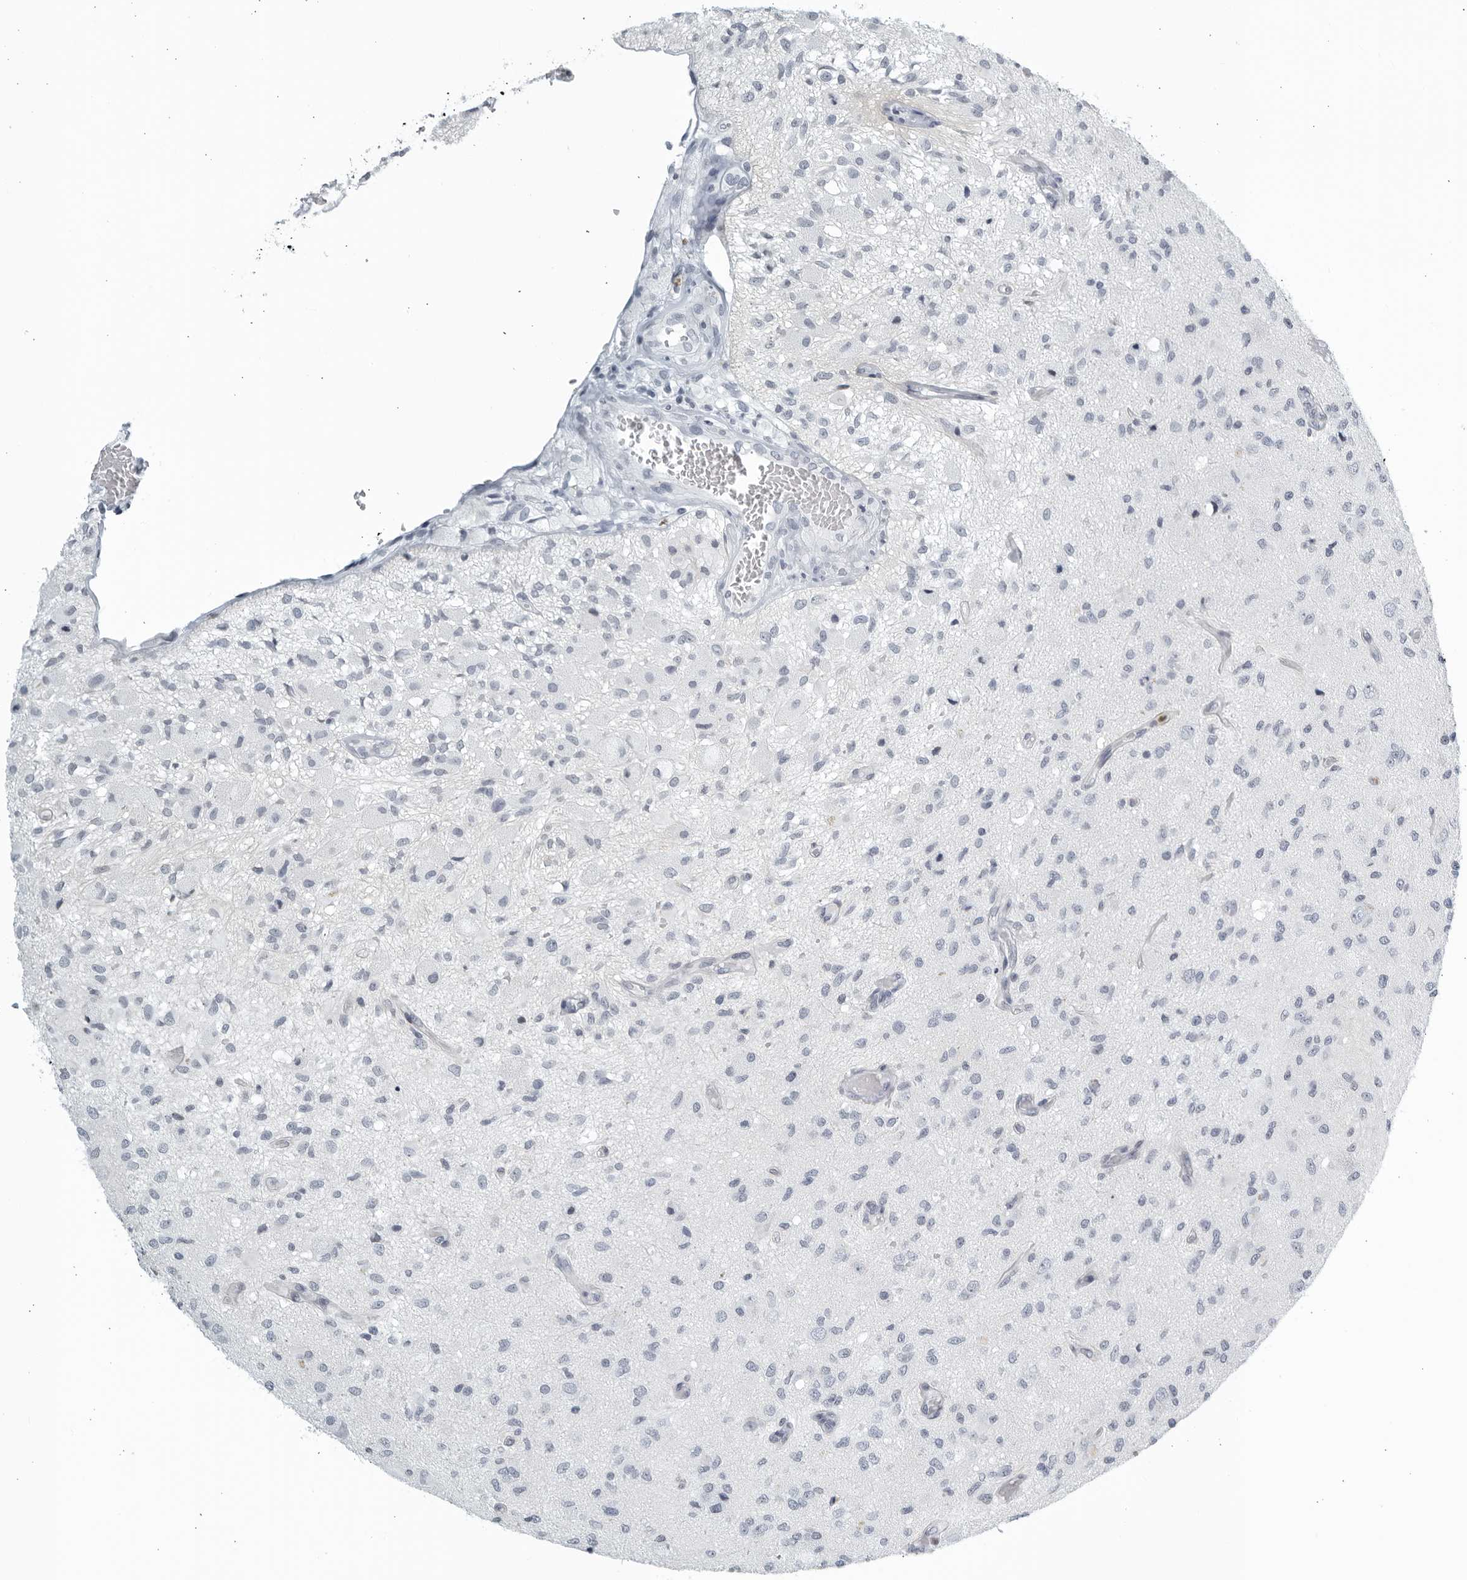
{"staining": {"intensity": "negative", "quantity": "none", "location": "none"}, "tissue": "glioma", "cell_type": "Tumor cells", "image_type": "cancer", "snomed": [{"axis": "morphology", "description": "Normal tissue, NOS"}, {"axis": "morphology", "description": "Glioma, malignant, High grade"}, {"axis": "topography", "description": "Cerebral cortex"}], "caption": "An immunohistochemistry photomicrograph of high-grade glioma (malignant) is shown. There is no staining in tumor cells of high-grade glioma (malignant).", "gene": "KLK7", "patient": {"sex": "male", "age": 77}}